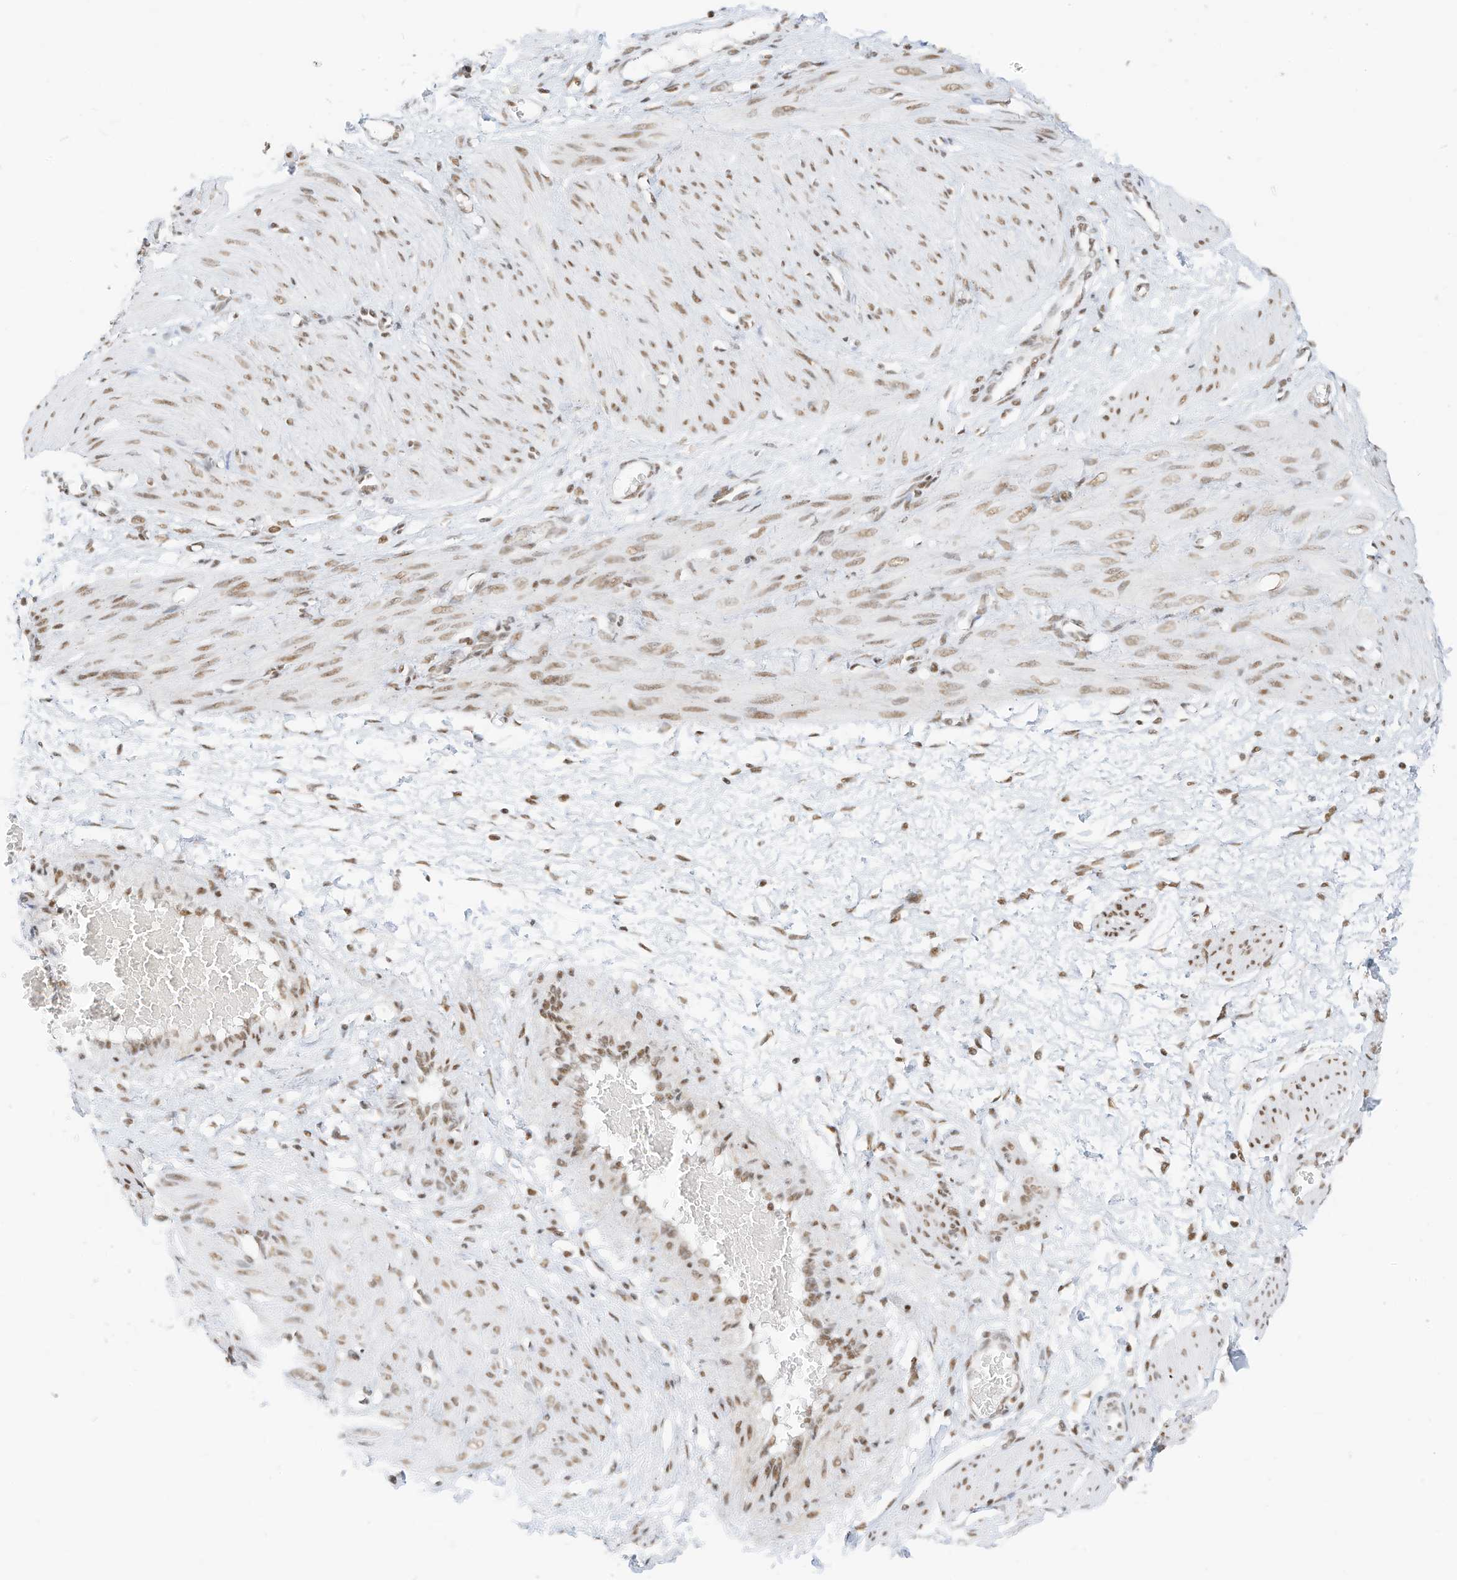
{"staining": {"intensity": "moderate", "quantity": ">75%", "location": "nuclear"}, "tissue": "smooth muscle", "cell_type": "Smooth muscle cells", "image_type": "normal", "snomed": [{"axis": "morphology", "description": "Normal tissue, NOS"}, {"axis": "topography", "description": "Endometrium"}], "caption": "A medium amount of moderate nuclear expression is seen in approximately >75% of smooth muscle cells in unremarkable smooth muscle. The staining is performed using DAB (3,3'-diaminobenzidine) brown chromogen to label protein expression. The nuclei are counter-stained blue using hematoxylin.", "gene": "SMARCA2", "patient": {"sex": "female", "age": 33}}